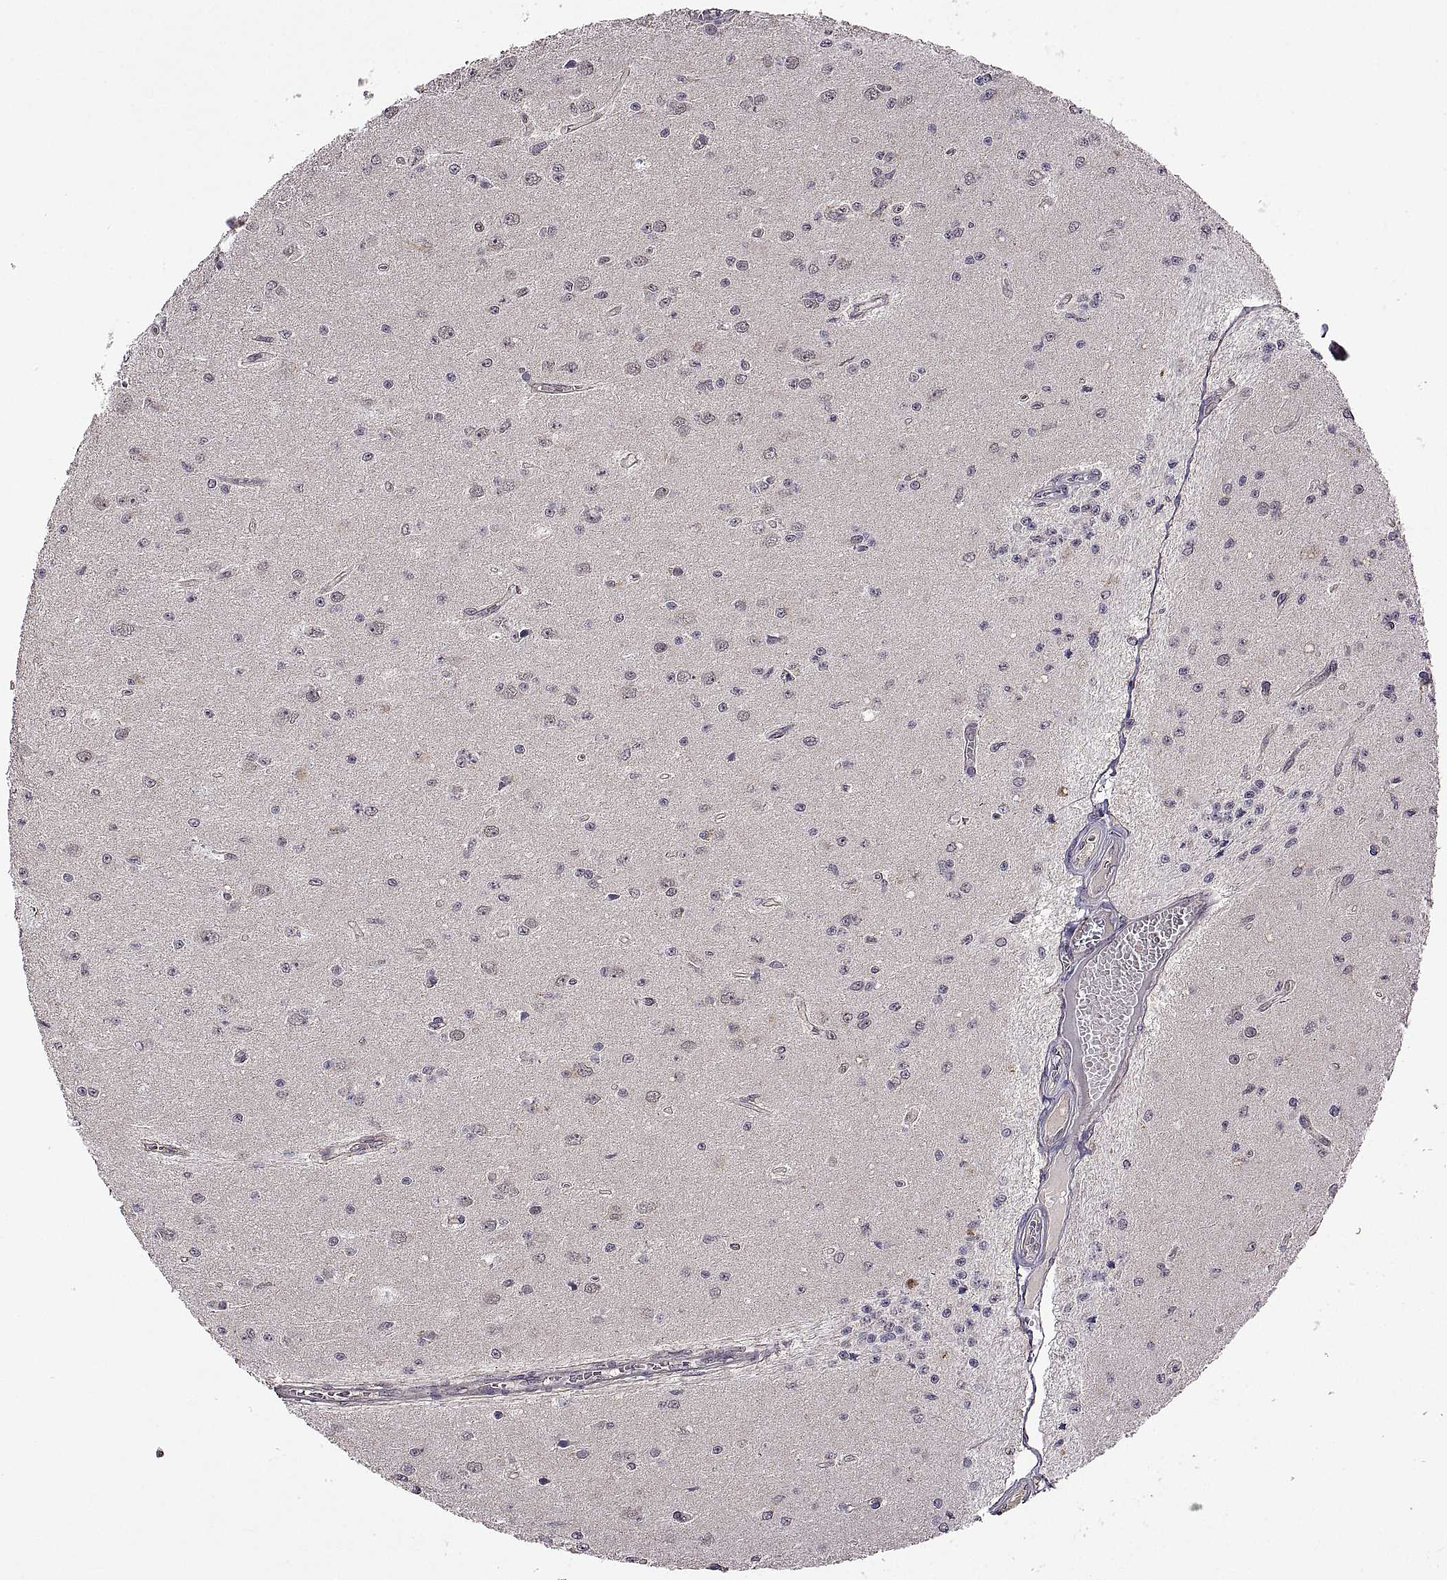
{"staining": {"intensity": "negative", "quantity": "none", "location": "none"}, "tissue": "glioma", "cell_type": "Tumor cells", "image_type": "cancer", "snomed": [{"axis": "morphology", "description": "Glioma, malignant, Low grade"}, {"axis": "topography", "description": "Brain"}], "caption": "A photomicrograph of human glioma is negative for staining in tumor cells.", "gene": "LAMA1", "patient": {"sex": "female", "age": 45}}